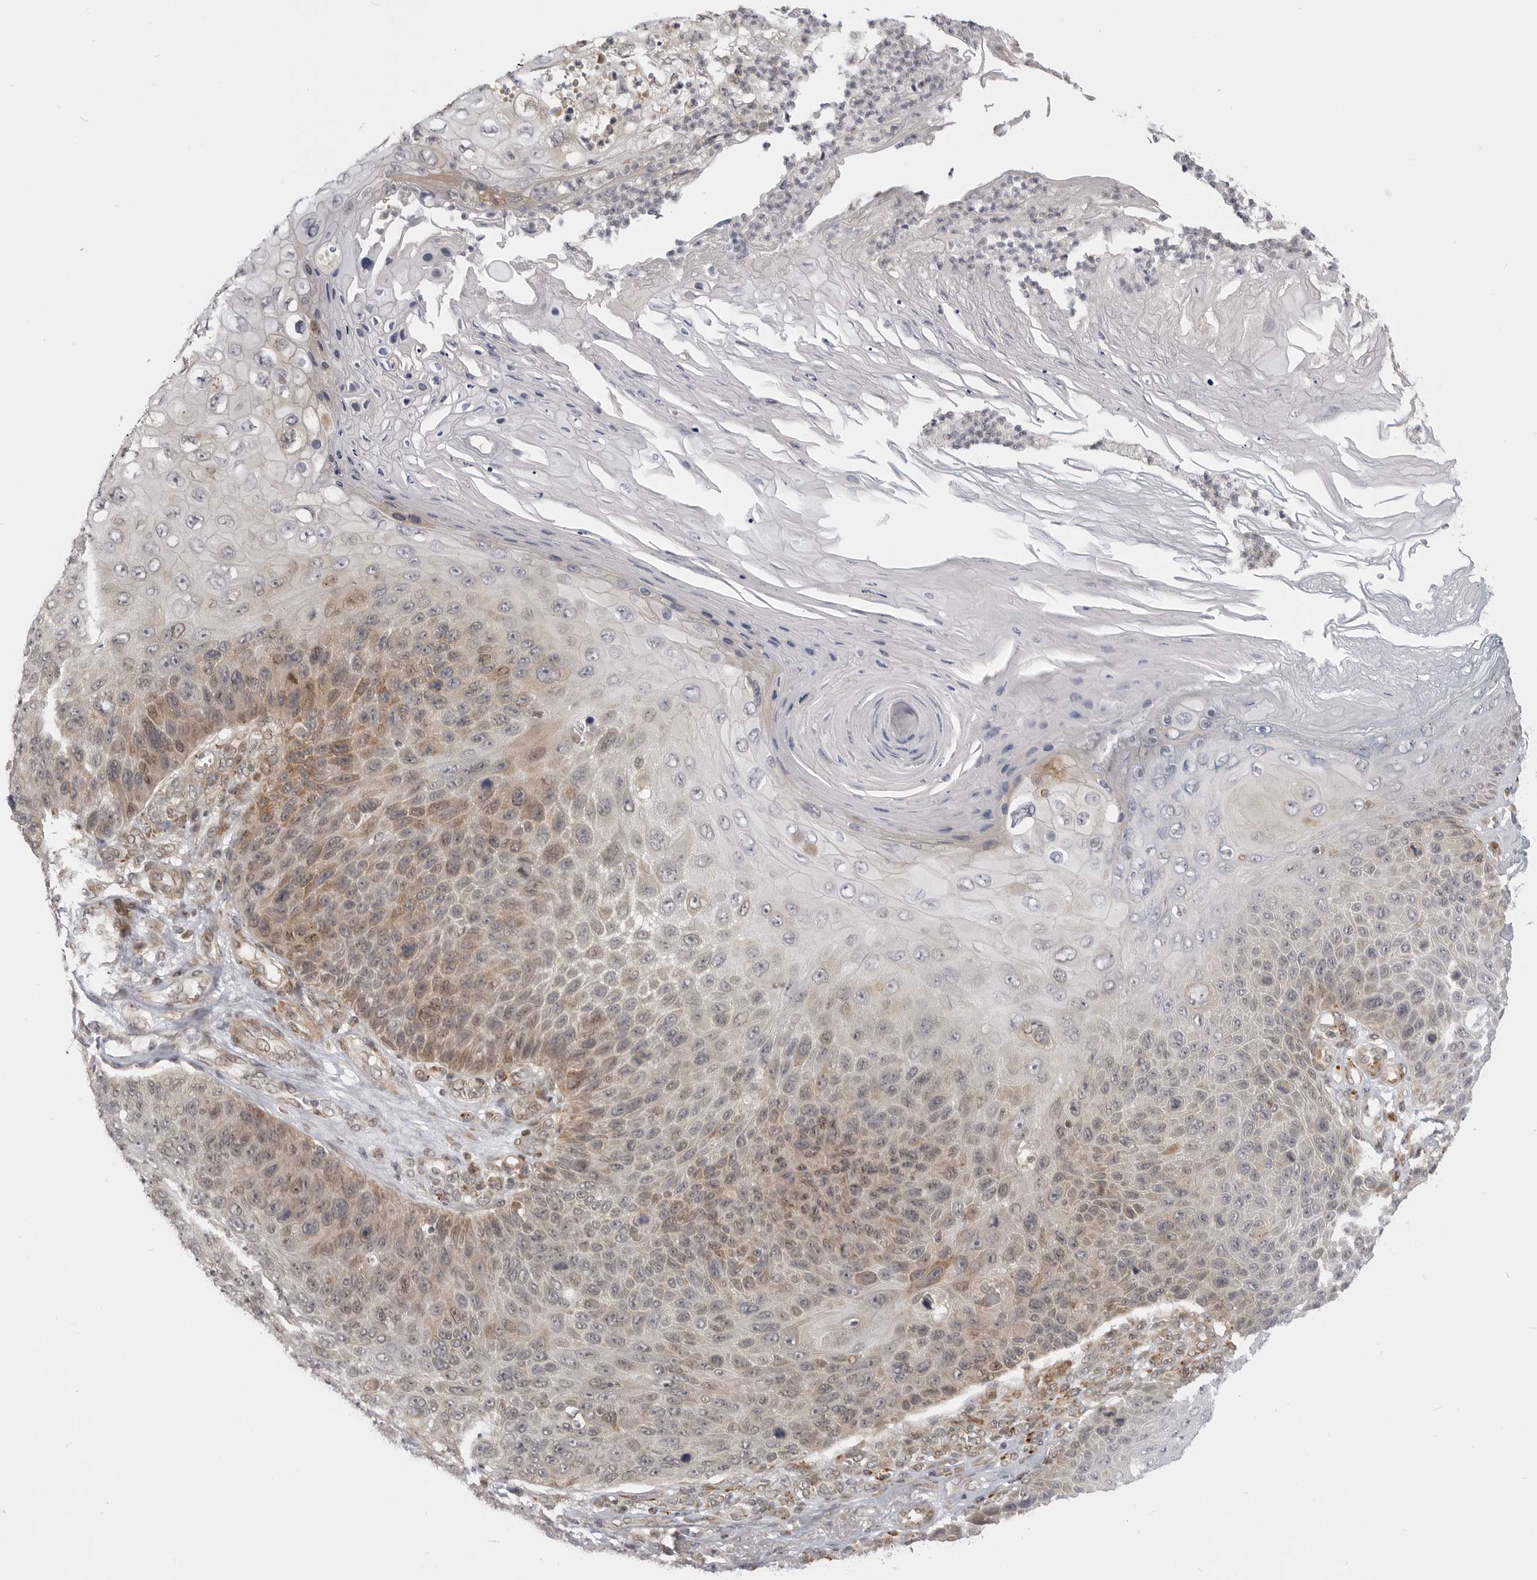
{"staining": {"intensity": "moderate", "quantity": "25%-75%", "location": "cytoplasmic/membranous,nuclear"}, "tissue": "skin cancer", "cell_type": "Tumor cells", "image_type": "cancer", "snomed": [{"axis": "morphology", "description": "Squamous cell carcinoma, NOS"}, {"axis": "topography", "description": "Skin"}], "caption": "A medium amount of moderate cytoplasmic/membranous and nuclear positivity is appreciated in about 25%-75% of tumor cells in skin cancer (squamous cell carcinoma) tissue.", "gene": "CEP295NL", "patient": {"sex": "female", "age": 88}}